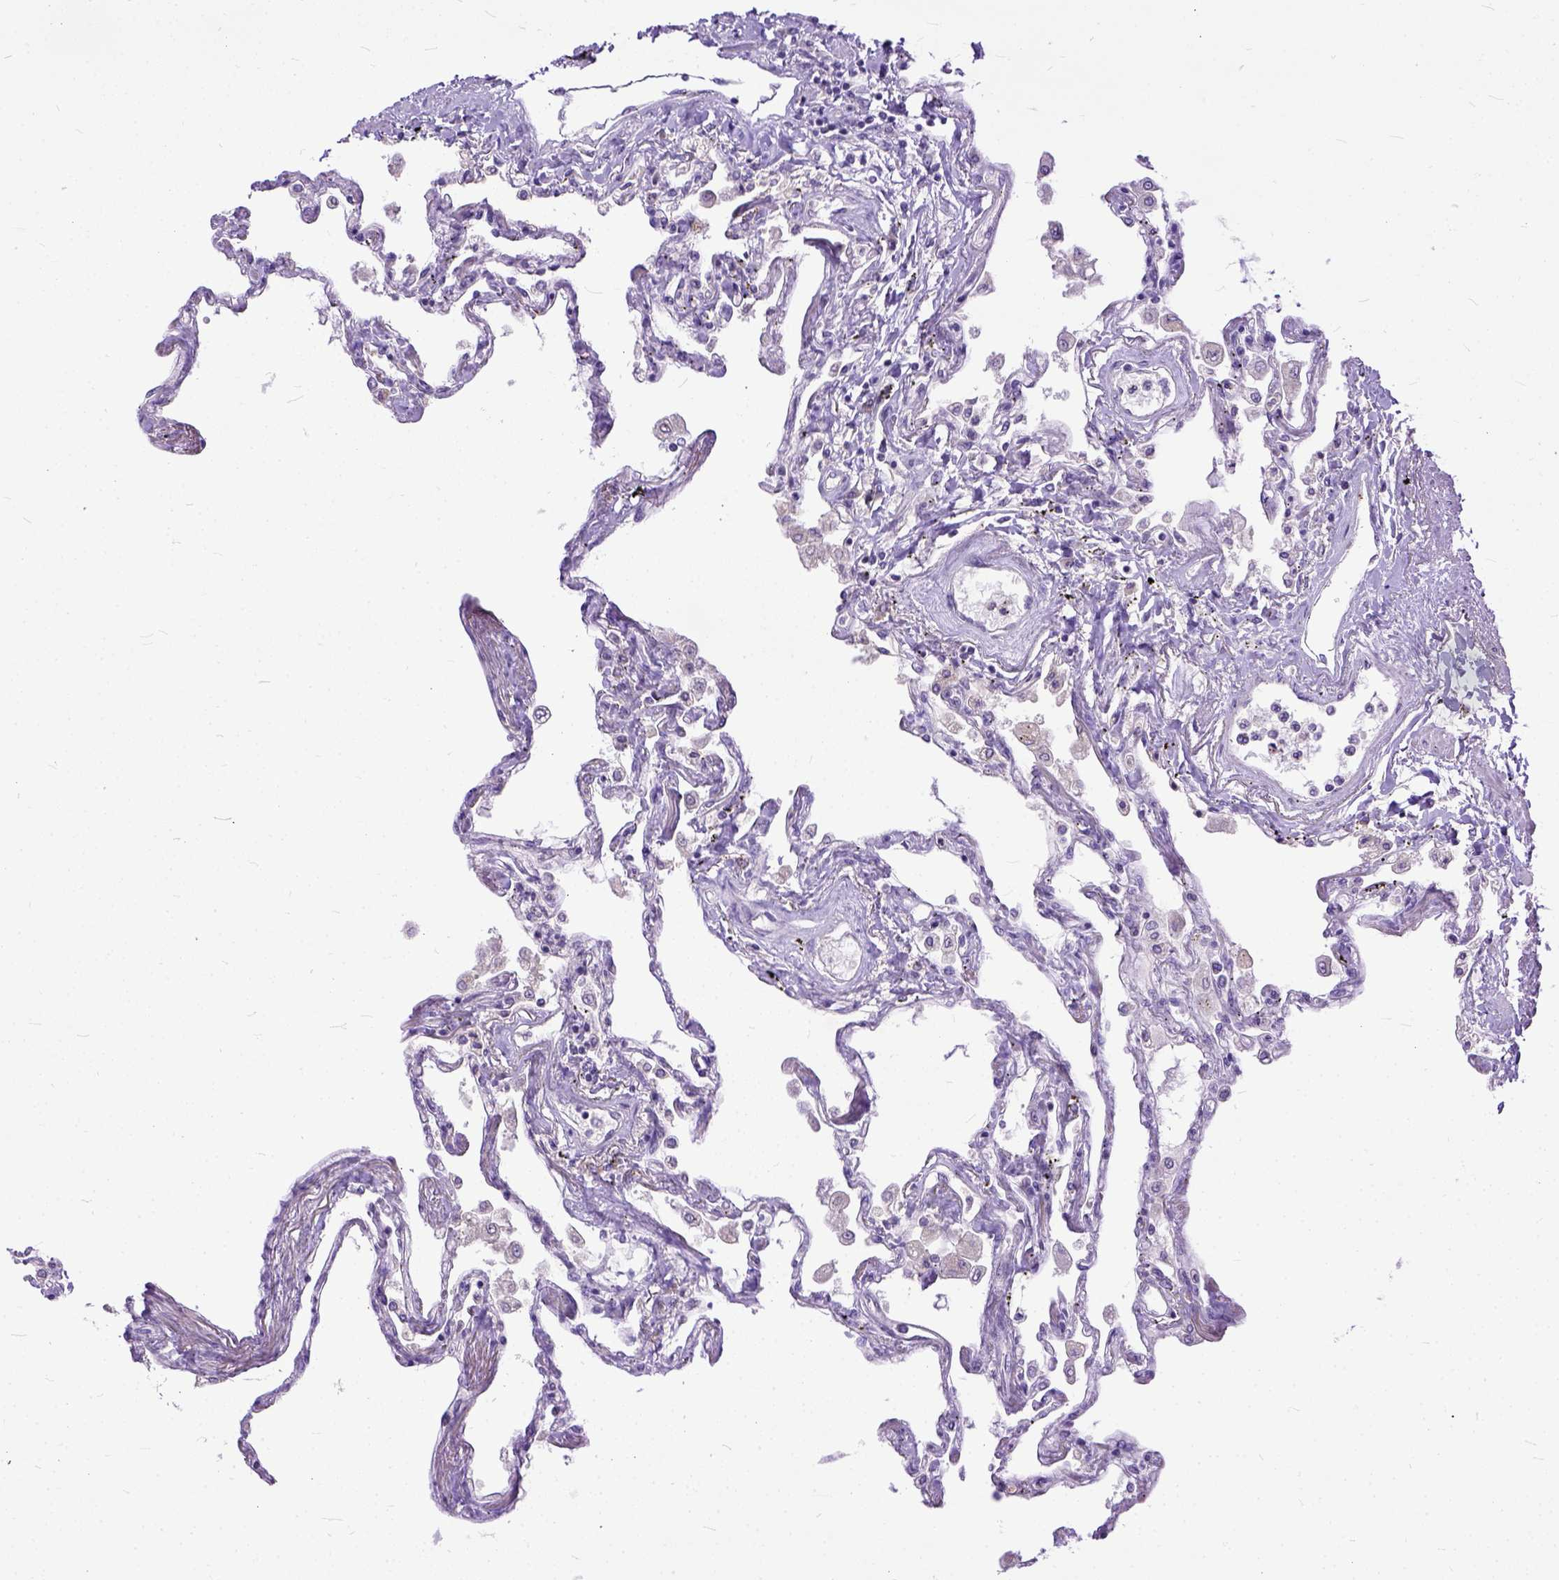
{"staining": {"intensity": "weak", "quantity": "<25%", "location": "nuclear"}, "tissue": "lung", "cell_type": "Alveolar cells", "image_type": "normal", "snomed": [{"axis": "morphology", "description": "Normal tissue, NOS"}, {"axis": "morphology", "description": "Adenocarcinoma, NOS"}, {"axis": "topography", "description": "Cartilage tissue"}, {"axis": "topography", "description": "Lung"}], "caption": "An immunohistochemistry image of unremarkable lung is shown. There is no staining in alveolar cells of lung.", "gene": "TCEAL7", "patient": {"sex": "female", "age": 67}}